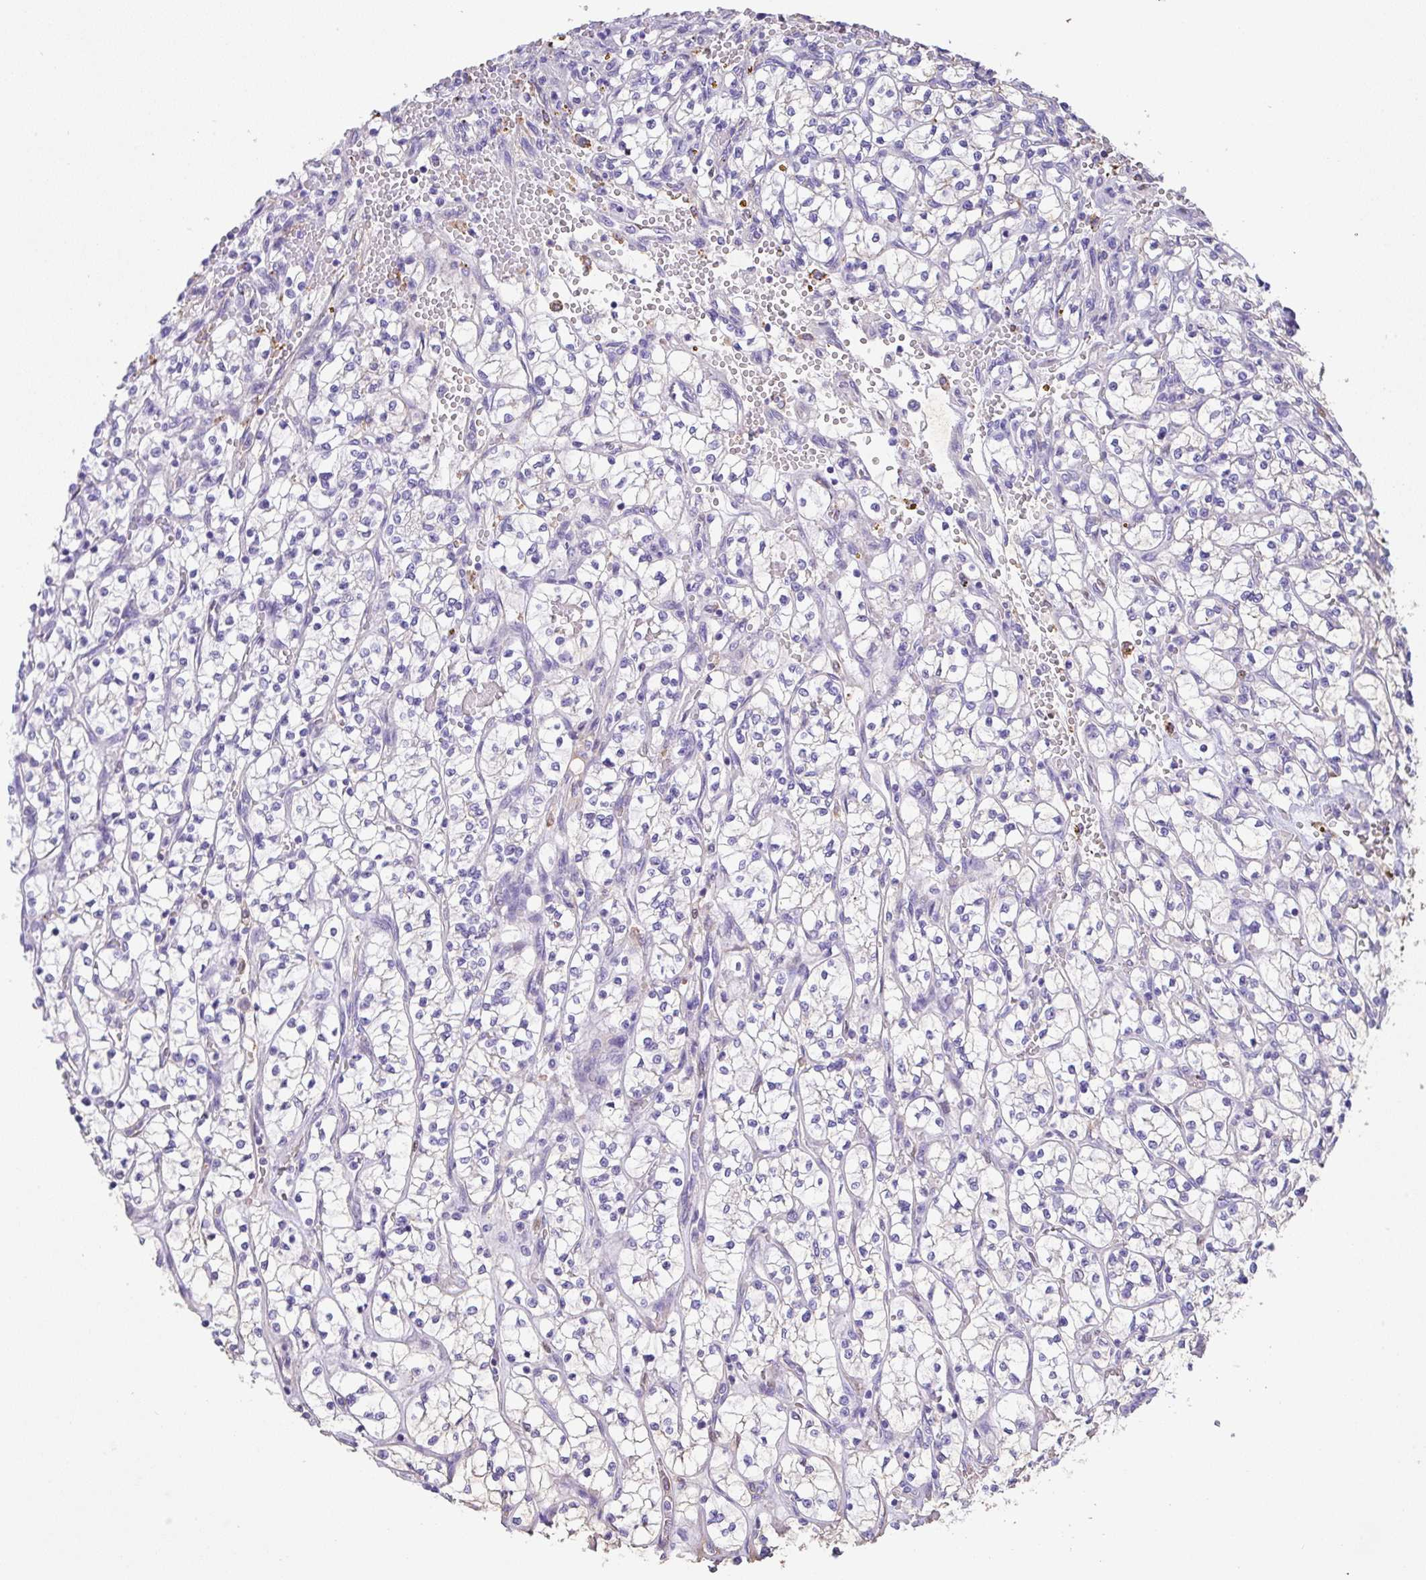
{"staining": {"intensity": "negative", "quantity": "none", "location": "none"}, "tissue": "renal cancer", "cell_type": "Tumor cells", "image_type": "cancer", "snomed": [{"axis": "morphology", "description": "Adenocarcinoma, NOS"}, {"axis": "topography", "description": "Kidney"}], "caption": "IHC photomicrograph of renal adenocarcinoma stained for a protein (brown), which reveals no positivity in tumor cells. The staining is performed using DAB brown chromogen with nuclei counter-stained in using hematoxylin.", "gene": "HOXC12", "patient": {"sex": "female", "age": 64}}